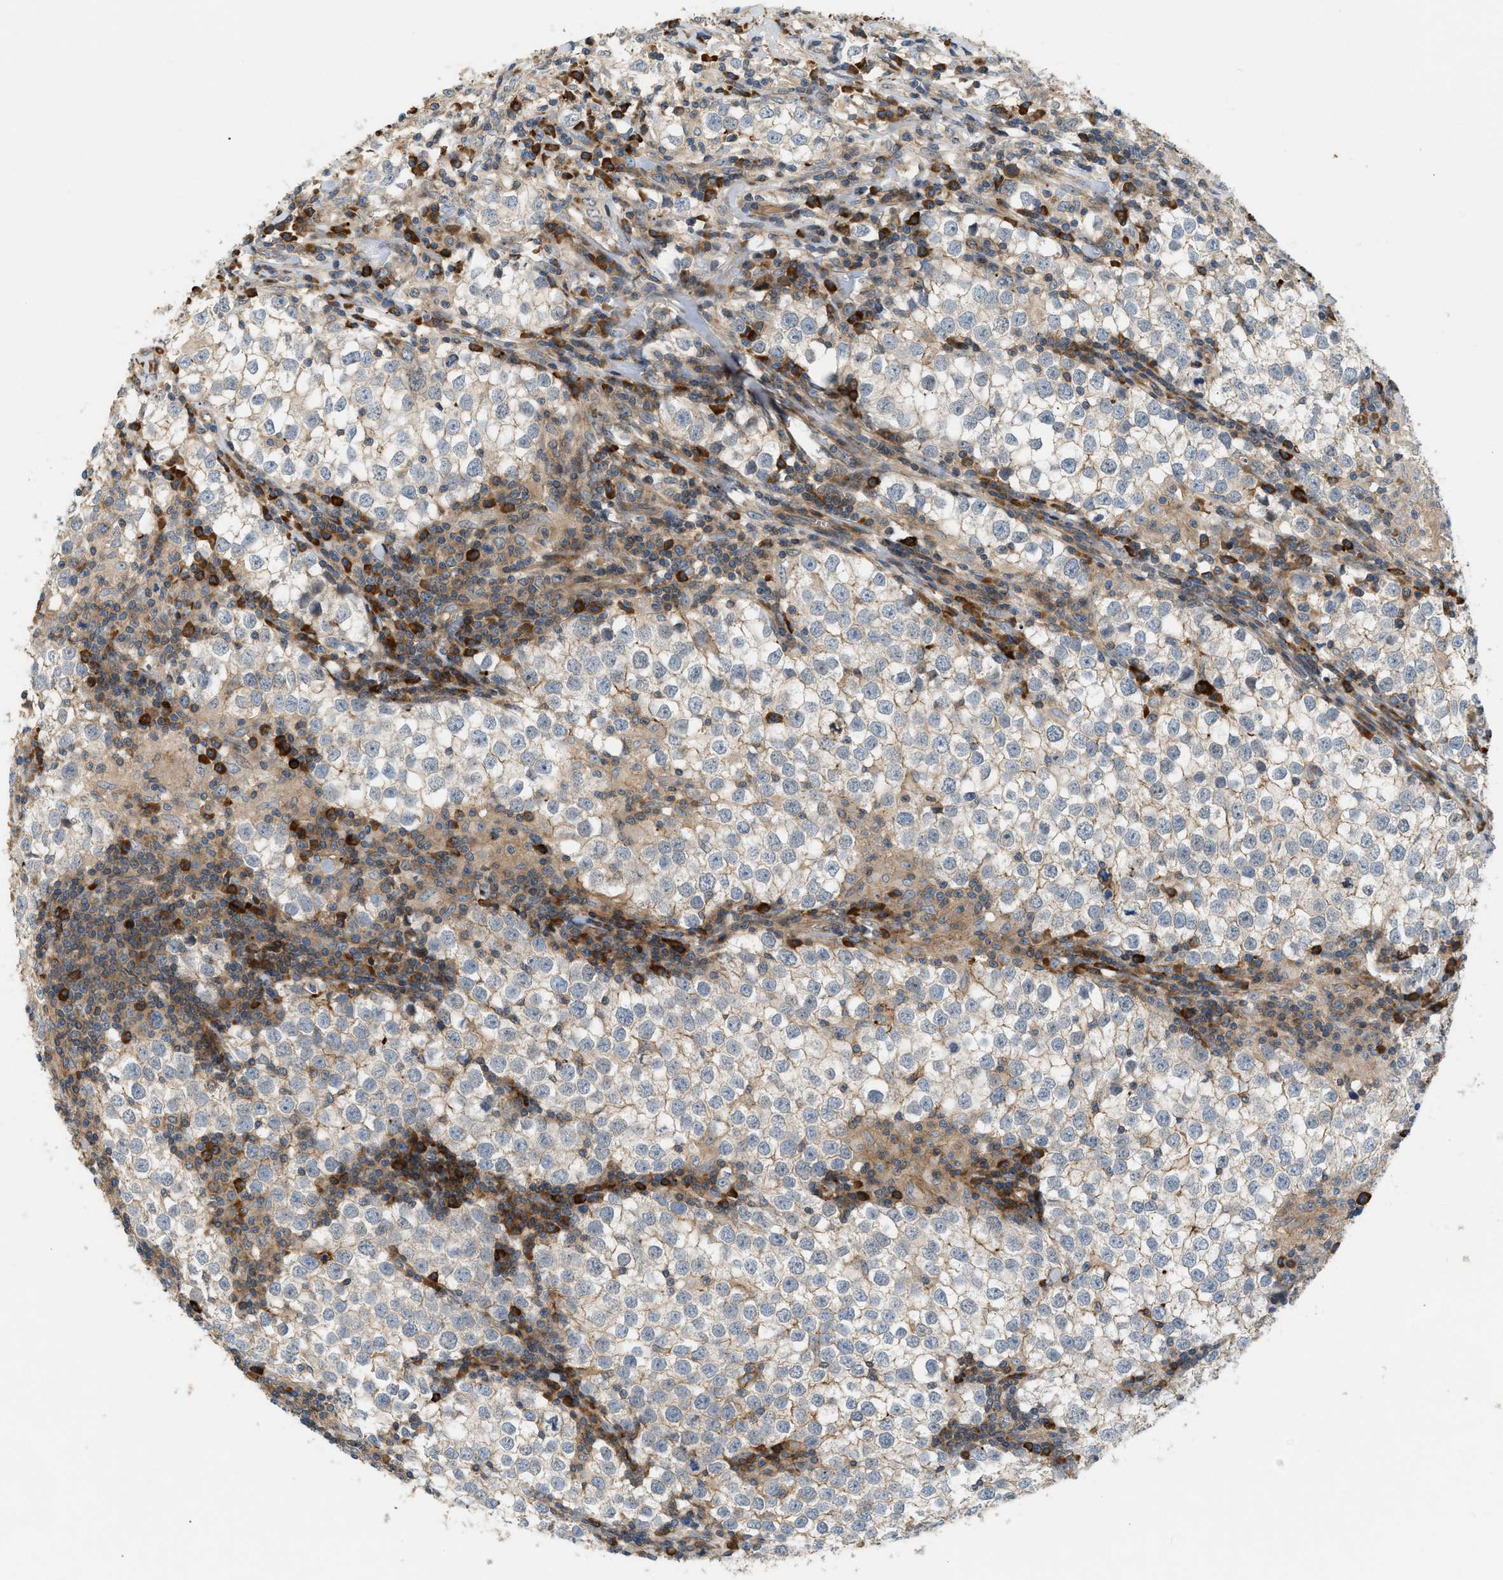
{"staining": {"intensity": "negative", "quantity": "none", "location": "none"}, "tissue": "testis cancer", "cell_type": "Tumor cells", "image_type": "cancer", "snomed": [{"axis": "morphology", "description": "Seminoma, NOS"}, {"axis": "morphology", "description": "Carcinoma, Embryonal, NOS"}, {"axis": "topography", "description": "Testis"}], "caption": "The photomicrograph displays no significant positivity in tumor cells of seminoma (testis).", "gene": "BTN3A2", "patient": {"sex": "male", "age": 36}}